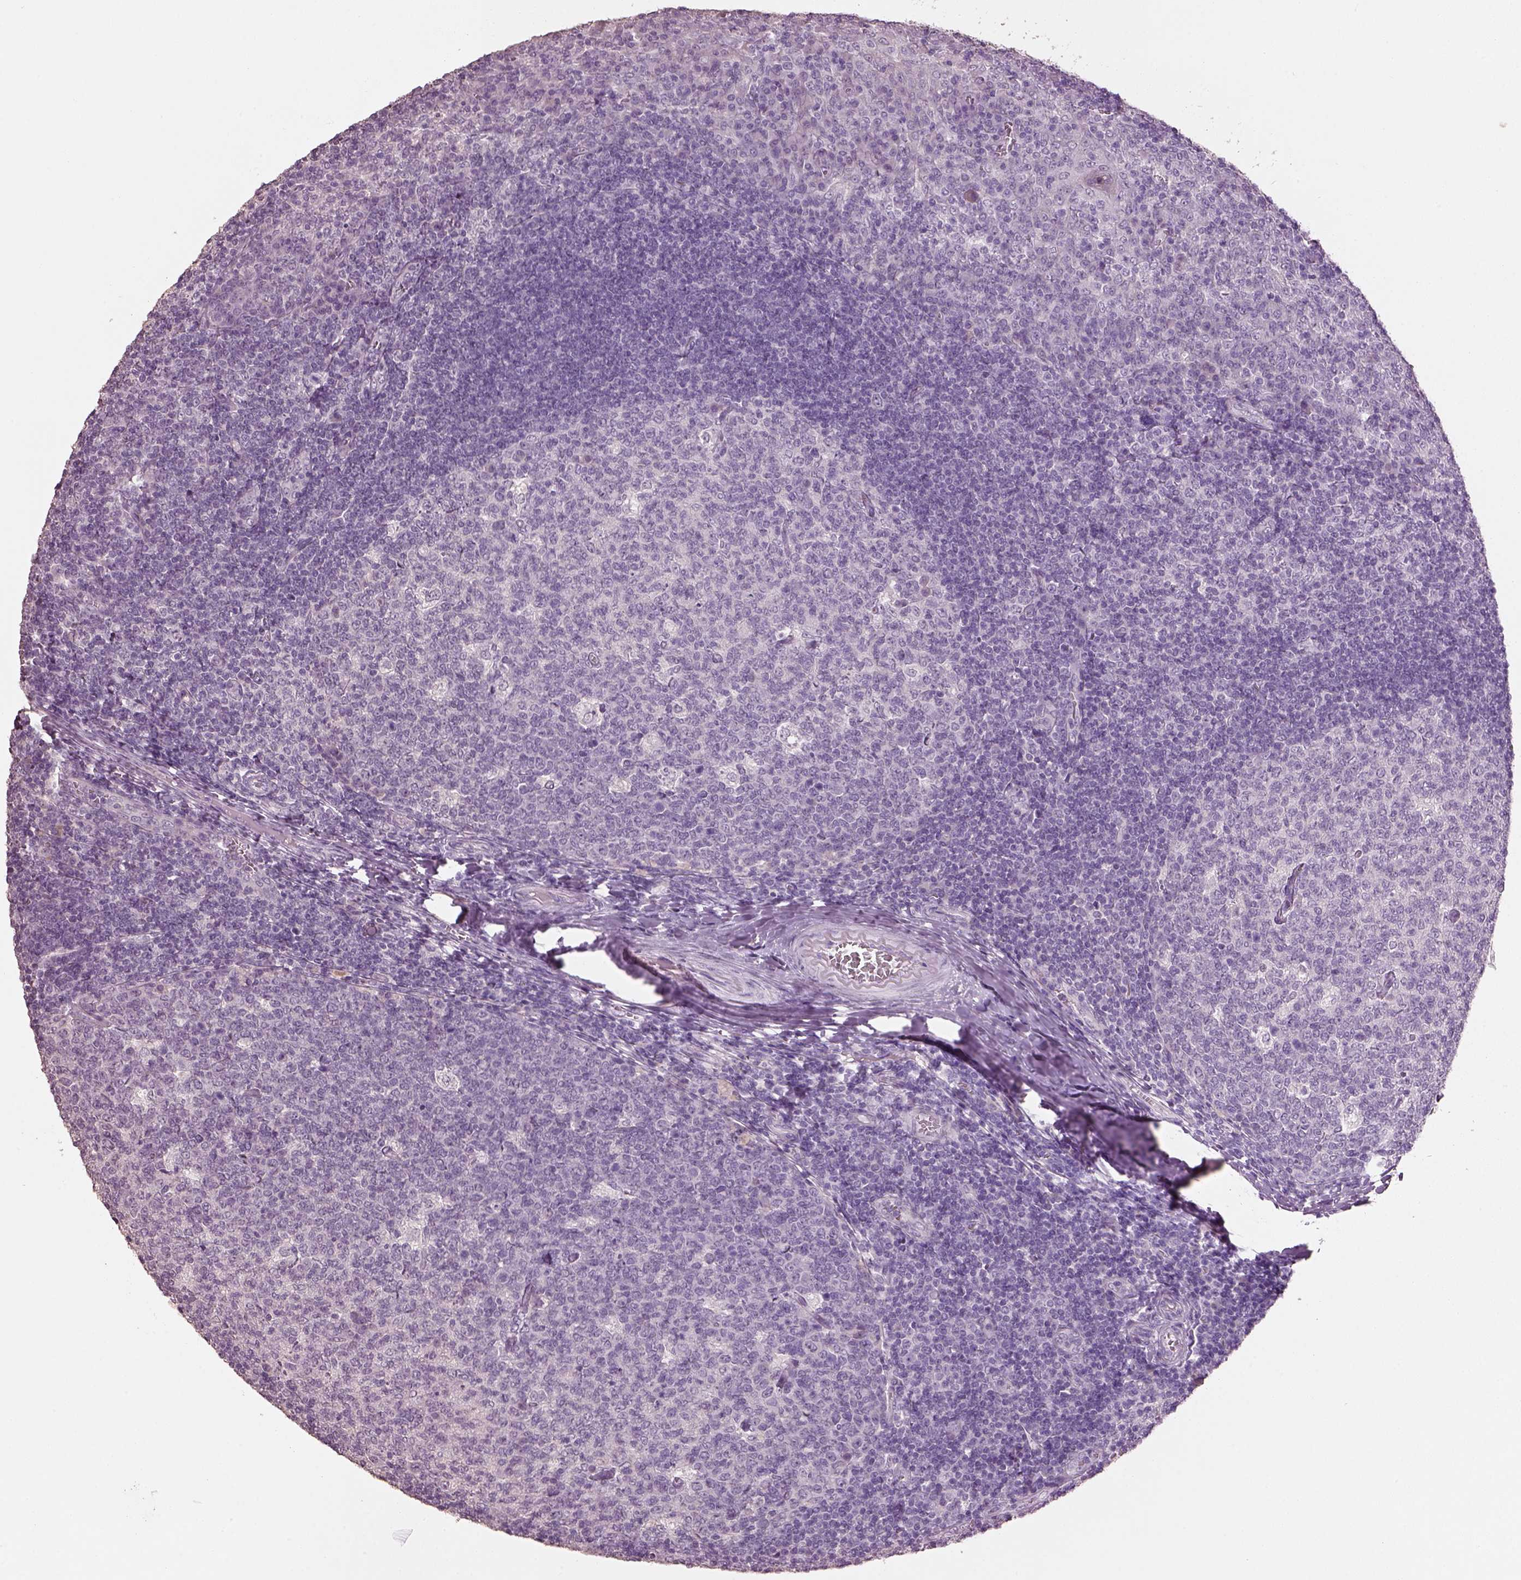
{"staining": {"intensity": "negative", "quantity": "none", "location": "none"}, "tissue": "tonsil", "cell_type": "Germinal center cells", "image_type": "normal", "snomed": [{"axis": "morphology", "description": "Normal tissue, NOS"}, {"axis": "topography", "description": "Tonsil"}], "caption": "This is an immunohistochemistry photomicrograph of unremarkable human tonsil. There is no positivity in germinal center cells.", "gene": "KCNIP3", "patient": {"sex": "female", "age": 13}}